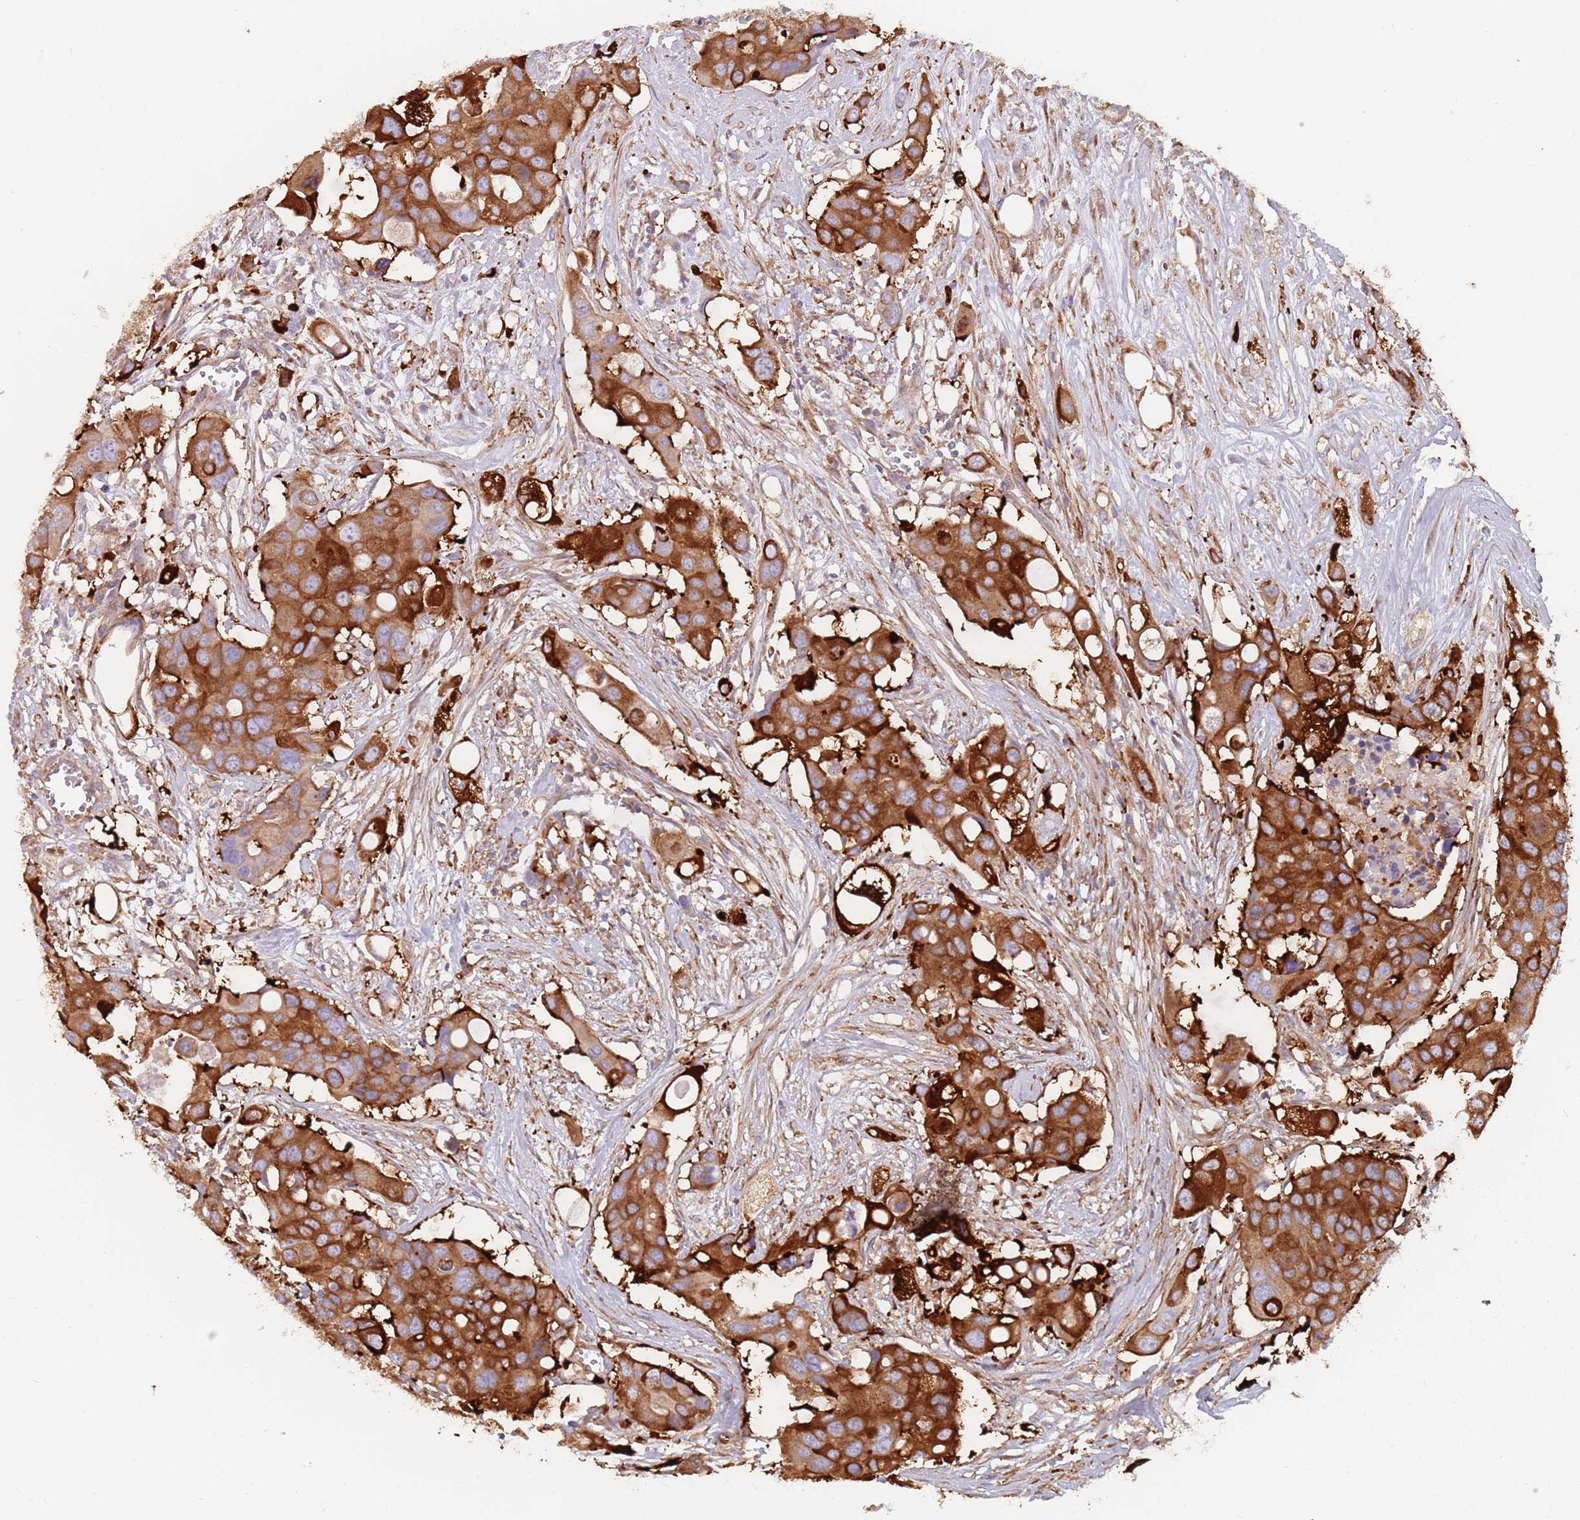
{"staining": {"intensity": "strong", "quantity": ">75%", "location": "cytoplasmic/membranous"}, "tissue": "colorectal cancer", "cell_type": "Tumor cells", "image_type": "cancer", "snomed": [{"axis": "morphology", "description": "Adenocarcinoma, NOS"}, {"axis": "topography", "description": "Colon"}], "caption": "Adenocarcinoma (colorectal) stained with immunohistochemistry reveals strong cytoplasmic/membranous positivity in about >75% of tumor cells.", "gene": "TPD52L2", "patient": {"sex": "male", "age": 77}}